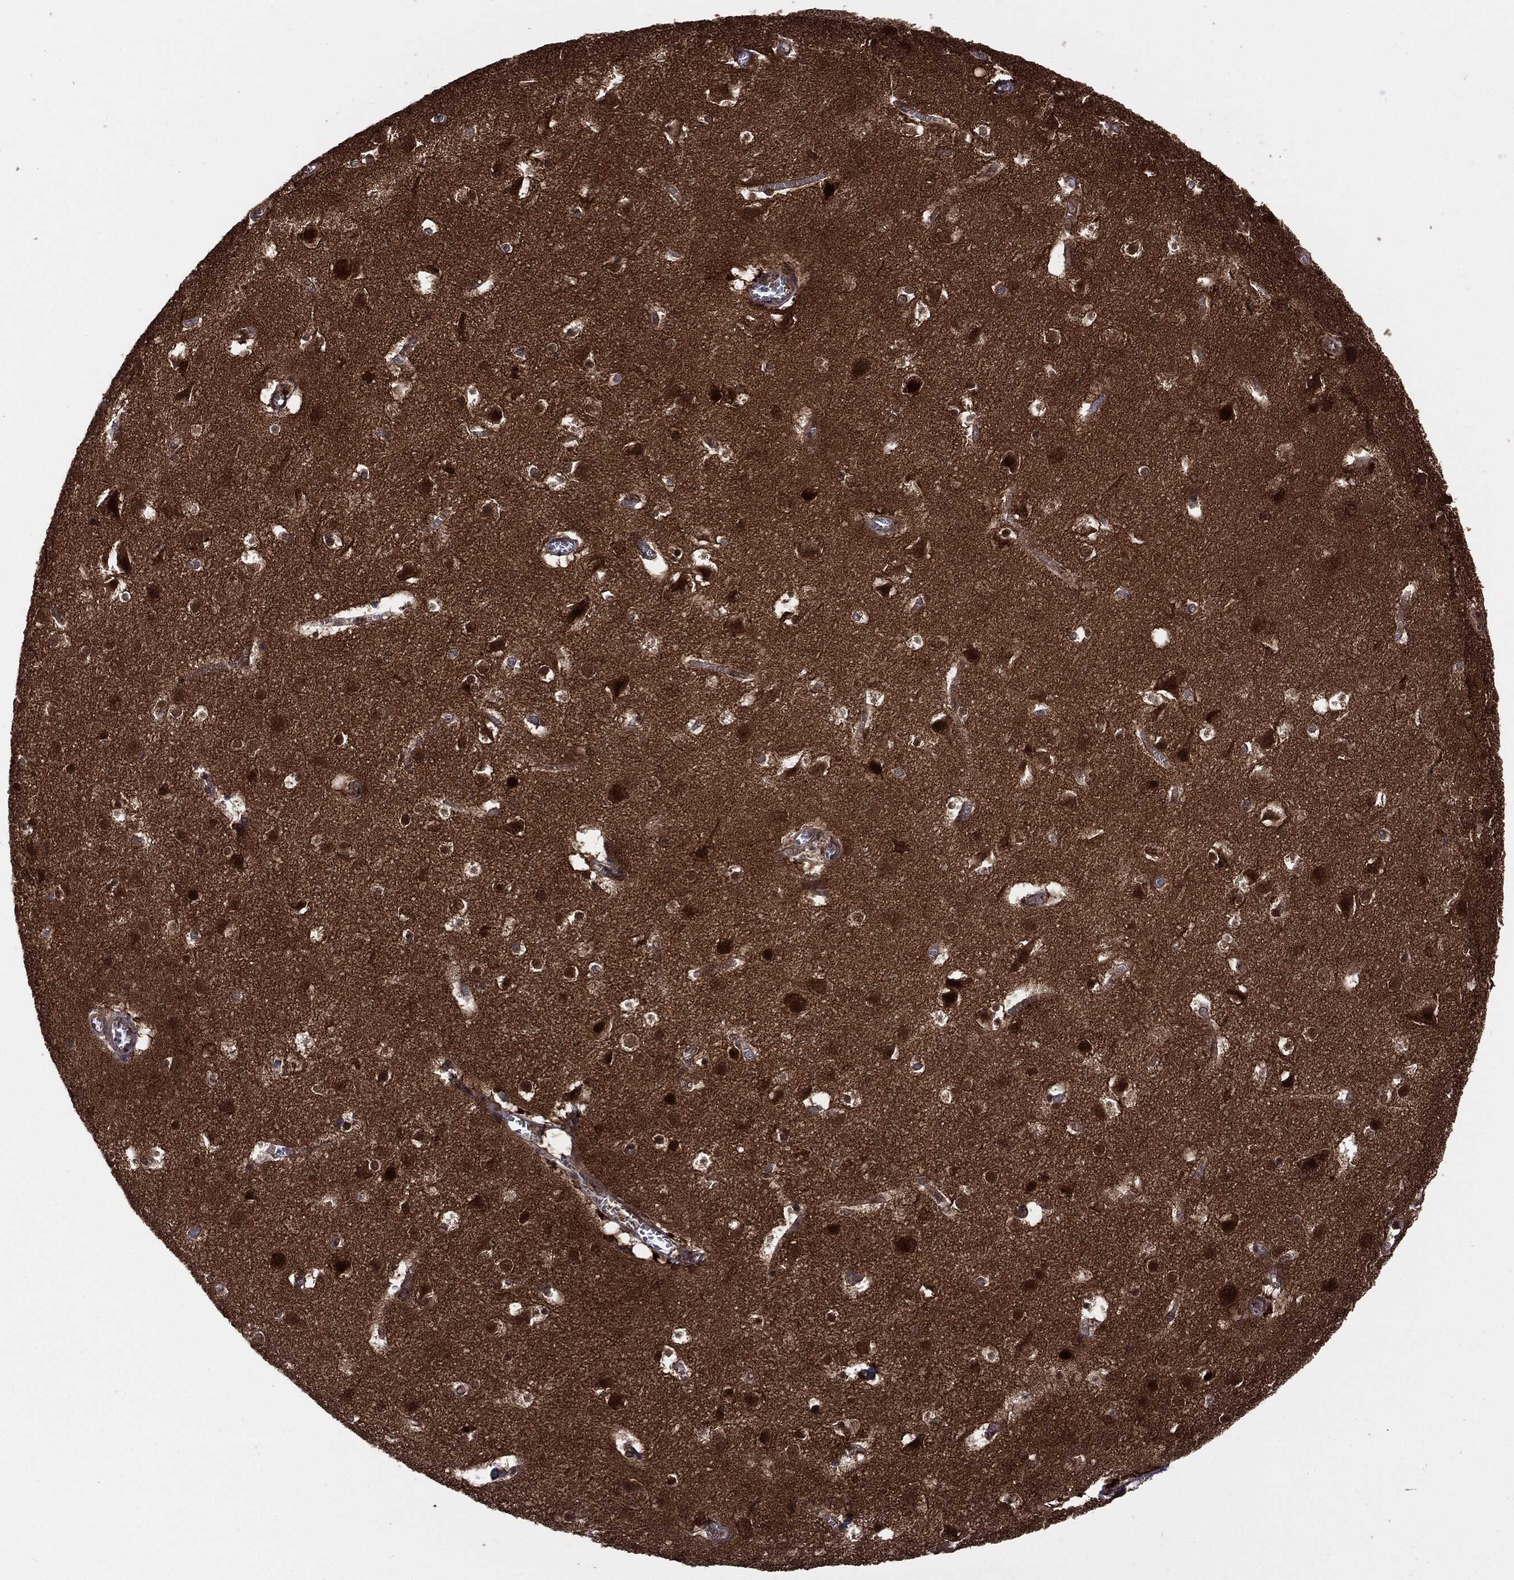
{"staining": {"intensity": "negative", "quantity": "none", "location": "none"}, "tissue": "cerebral cortex", "cell_type": "Endothelial cells", "image_type": "normal", "snomed": [{"axis": "morphology", "description": "Normal tissue, NOS"}, {"axis": "topography", "description": "Cerebral cortex"}], "caption": "Immunohistochemical staining of unremarkable human cerebral cortex exhibits no significant expression in endothelial cells. The staining is performed using DAB brown chromogen with nuclei counter-stained in using hematoxylin.", "gene": "PTPA", "patient": {"sex": "male", "age": 59}}